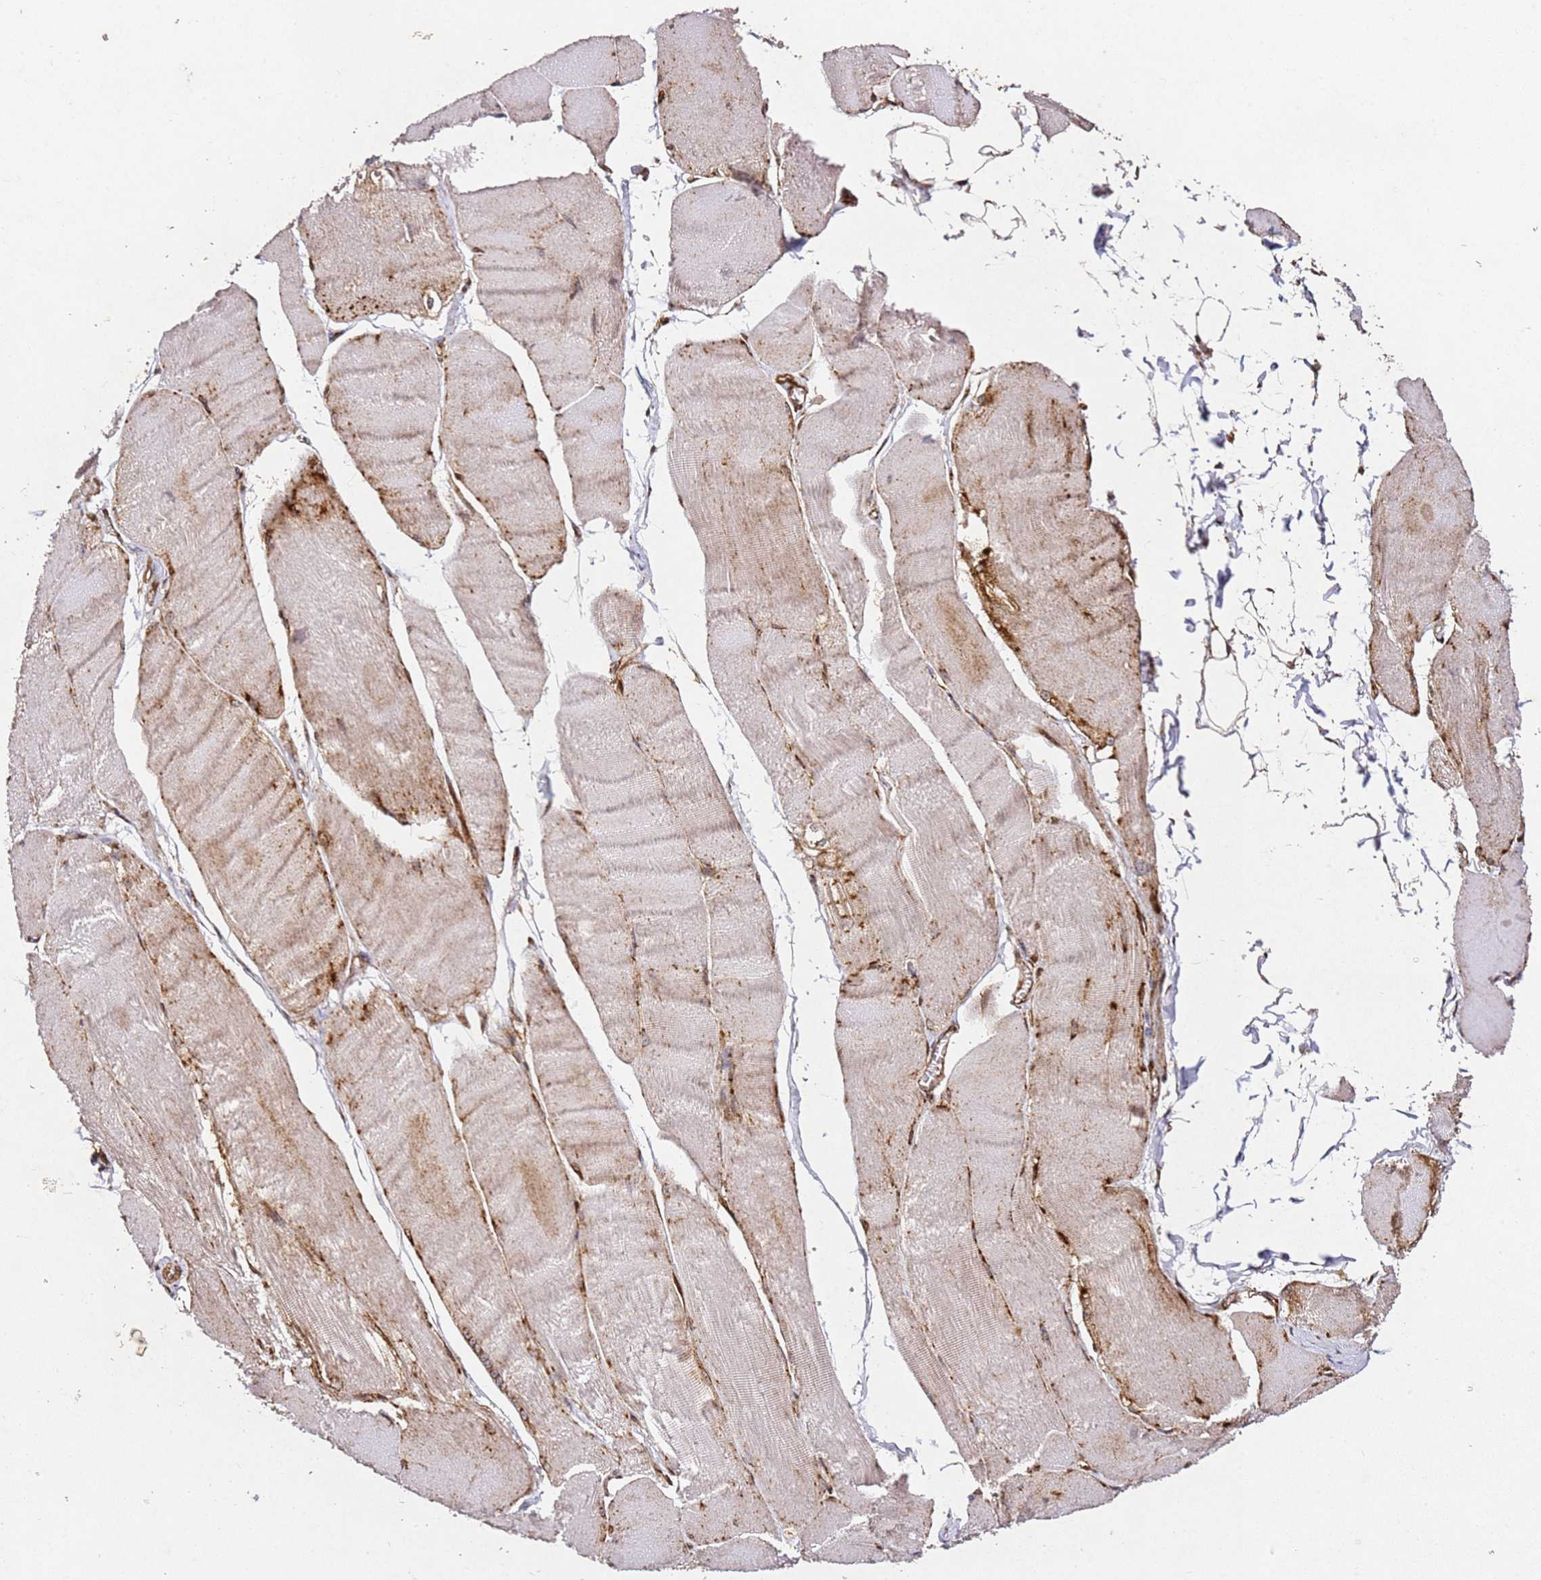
{"staining": {"intensity": "moderate", "quantity": "25%-75%", "location": "cytoplasmic/membranous,nuclear"}, "tissue": "skeletal muscle", "cell_type": "Myocytes", "image_type": "normal", "snomed": [{"axis": "morphology", "description": "Normal tissue, NOS"}, {"axis": "morphology", "description": "Basal cell carcinoma"}, {"axis": "topography", "description": "Skeletal muscle"}], "caption": "Brown immunohistochemical staining in benign human skeletal muscle exhibits moderate cytoplasmic/membranous,nuclear expression in approximately 25%-75% of myocytes. (DAB (3,3'-diaminobenzidine) IHC, brown staining for protein, blue staining for nuclei).", "gene": "ZNF296", "patient": {"sex": "female", "age": 64}}